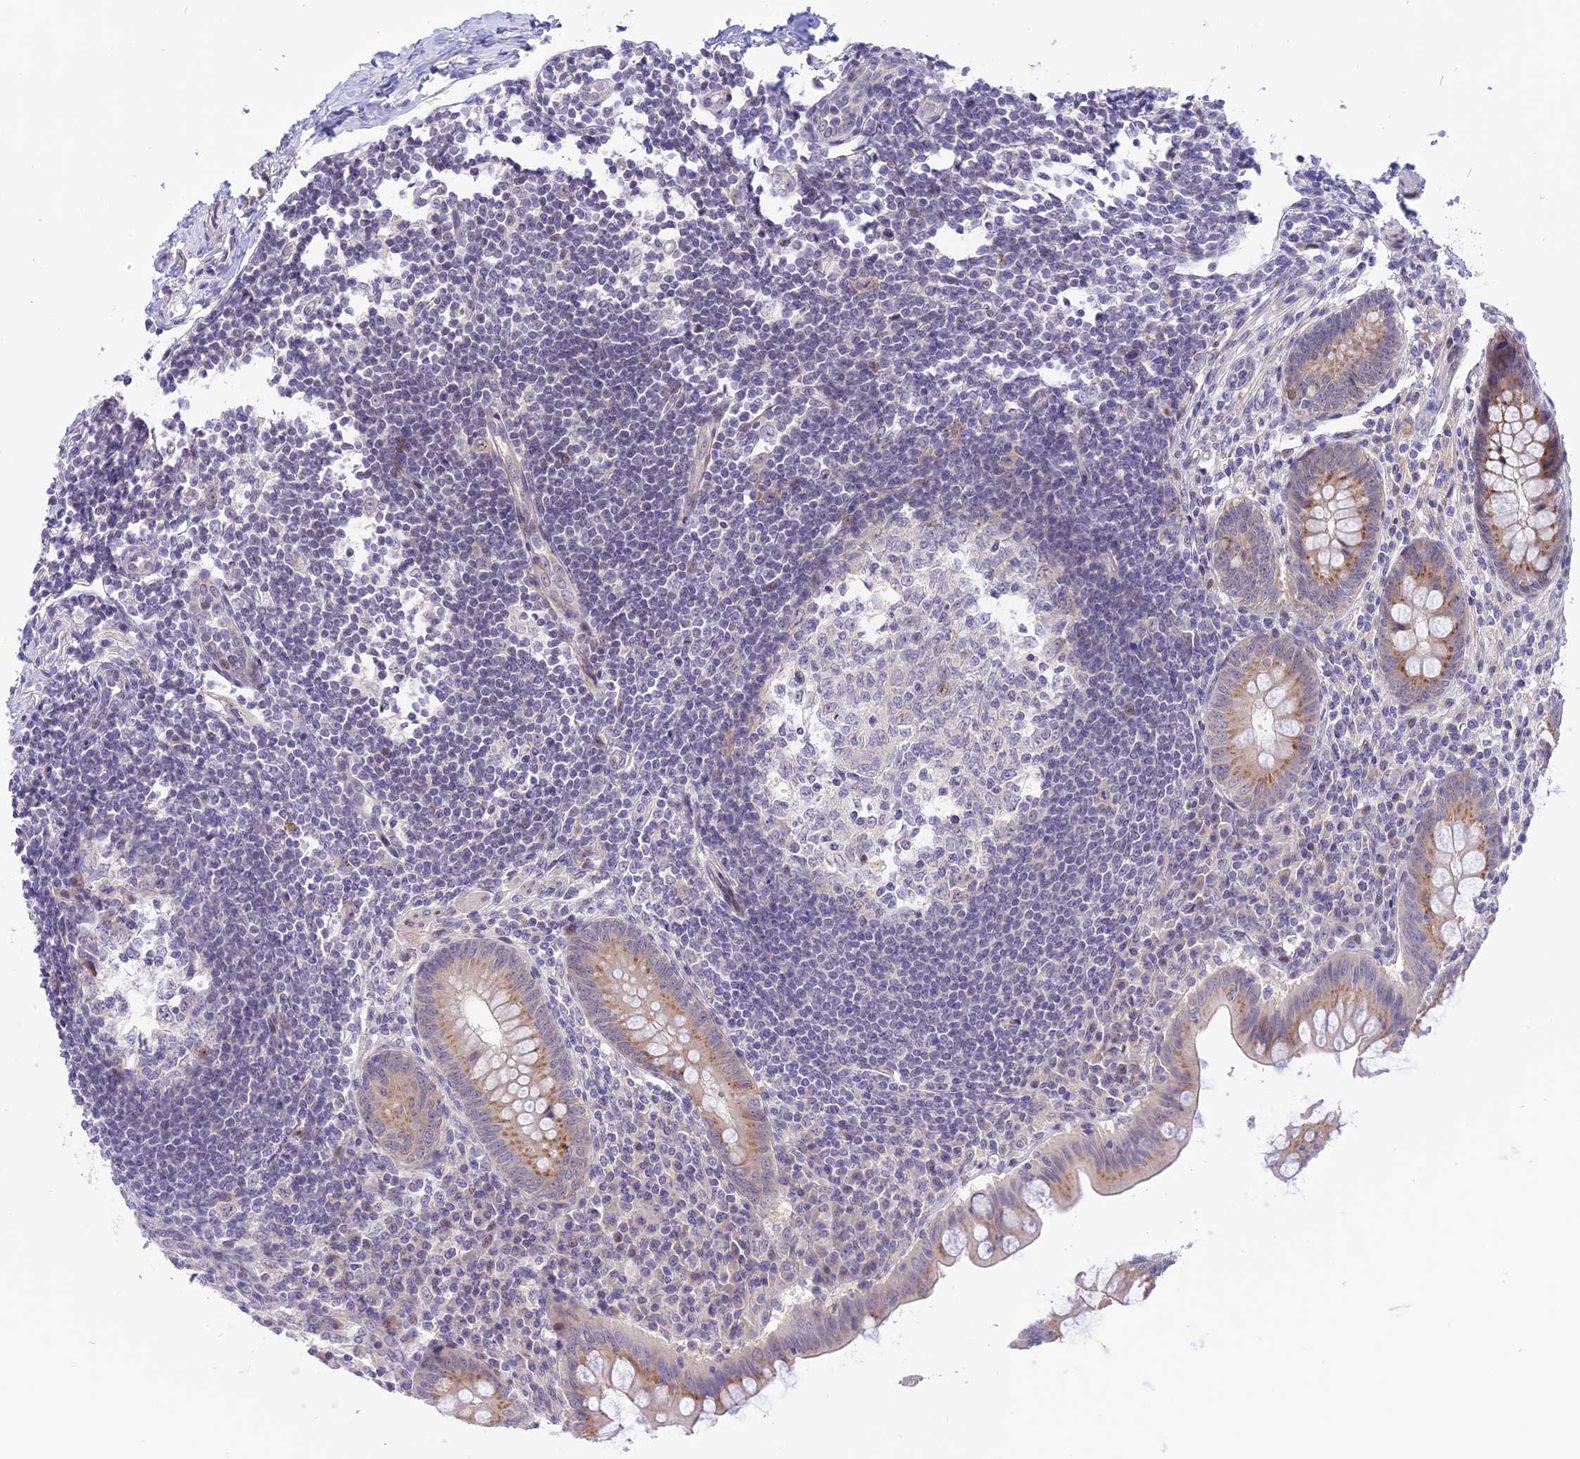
{"staining": {"intensity": "moderate", "quantity": ">75%", "location": "cytoplasmic/membranous"}, "tissue": "appendix", "cell_type": "Glandular cells", "image_type": "normal", "snomed": [{"axis": "morphology", "description": "Normal tissue, NOS"}, {"axis": "topography", "description": "Appendix"}], "caption": "Immunohistochemistry histopathology image of unremarkable appendix stained for a protein (brown), which demonstrates medium levels of moderate cytoplasmic/membranous staining in approximately >75% of glandular cells.", "gene": "ZNF837", "patient": {"sex": "female", "age": 33}}